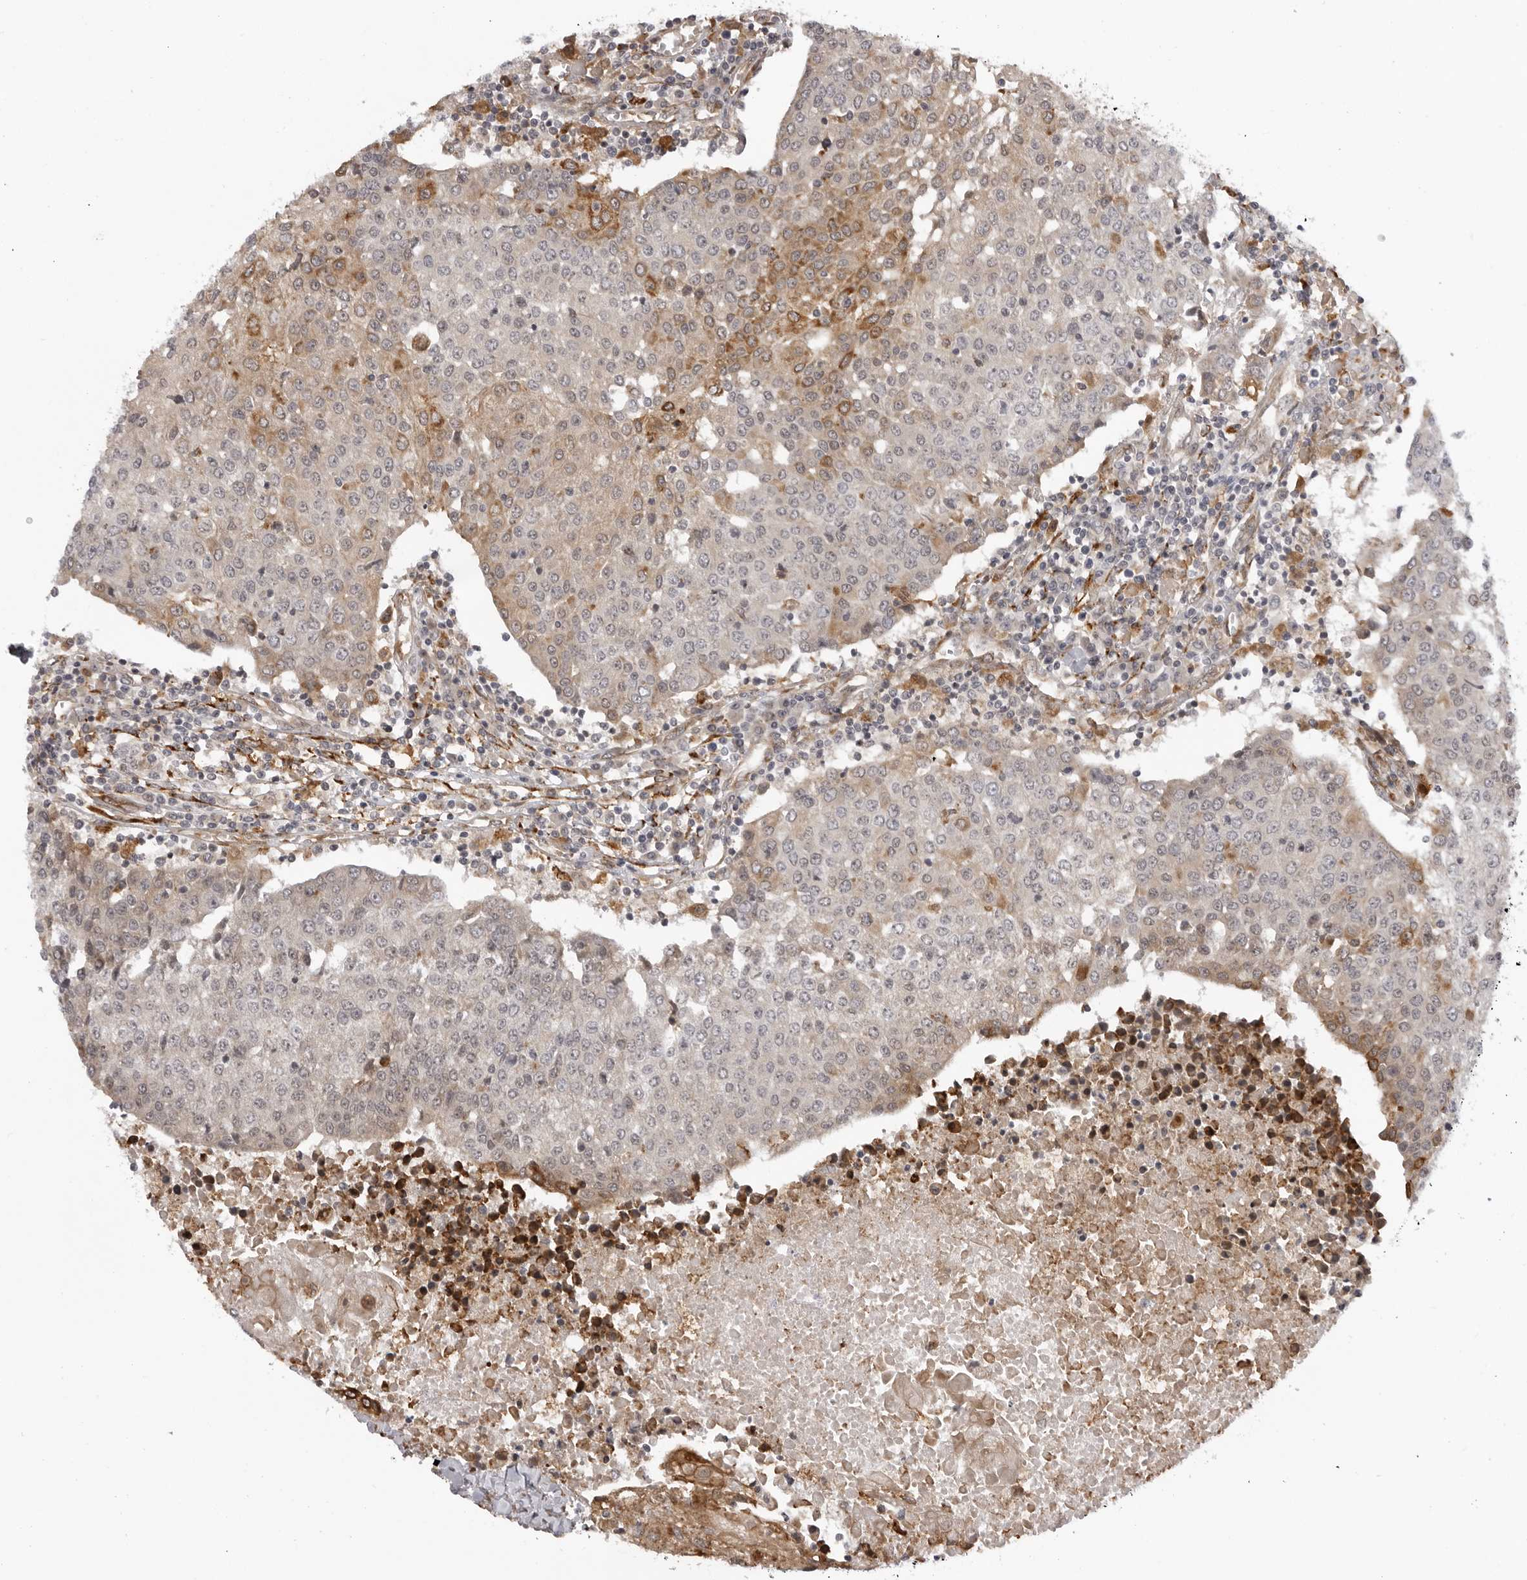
{"staining": {"intensity": "moderate", "quantity": "25%-75%", "location": "cytoplasmic/membranous"}, "tissue": "urothelial cancer", "cell_type": "Tumor cells", "image_type": "cancer", "snomed": [{"axis": "morphology", "description": "Urothelial carcinoma, High grade"}, {"axis": "topography", "description": "Urinary bladder"}], "caption": "Moderate cytoplasmic/membranous expression is seen in about 25%-75% of tumor cells in urothelial carcinoma (high-grade).", "gene": "DNAH14", "patient": {"sex": "female", "age": 85}}